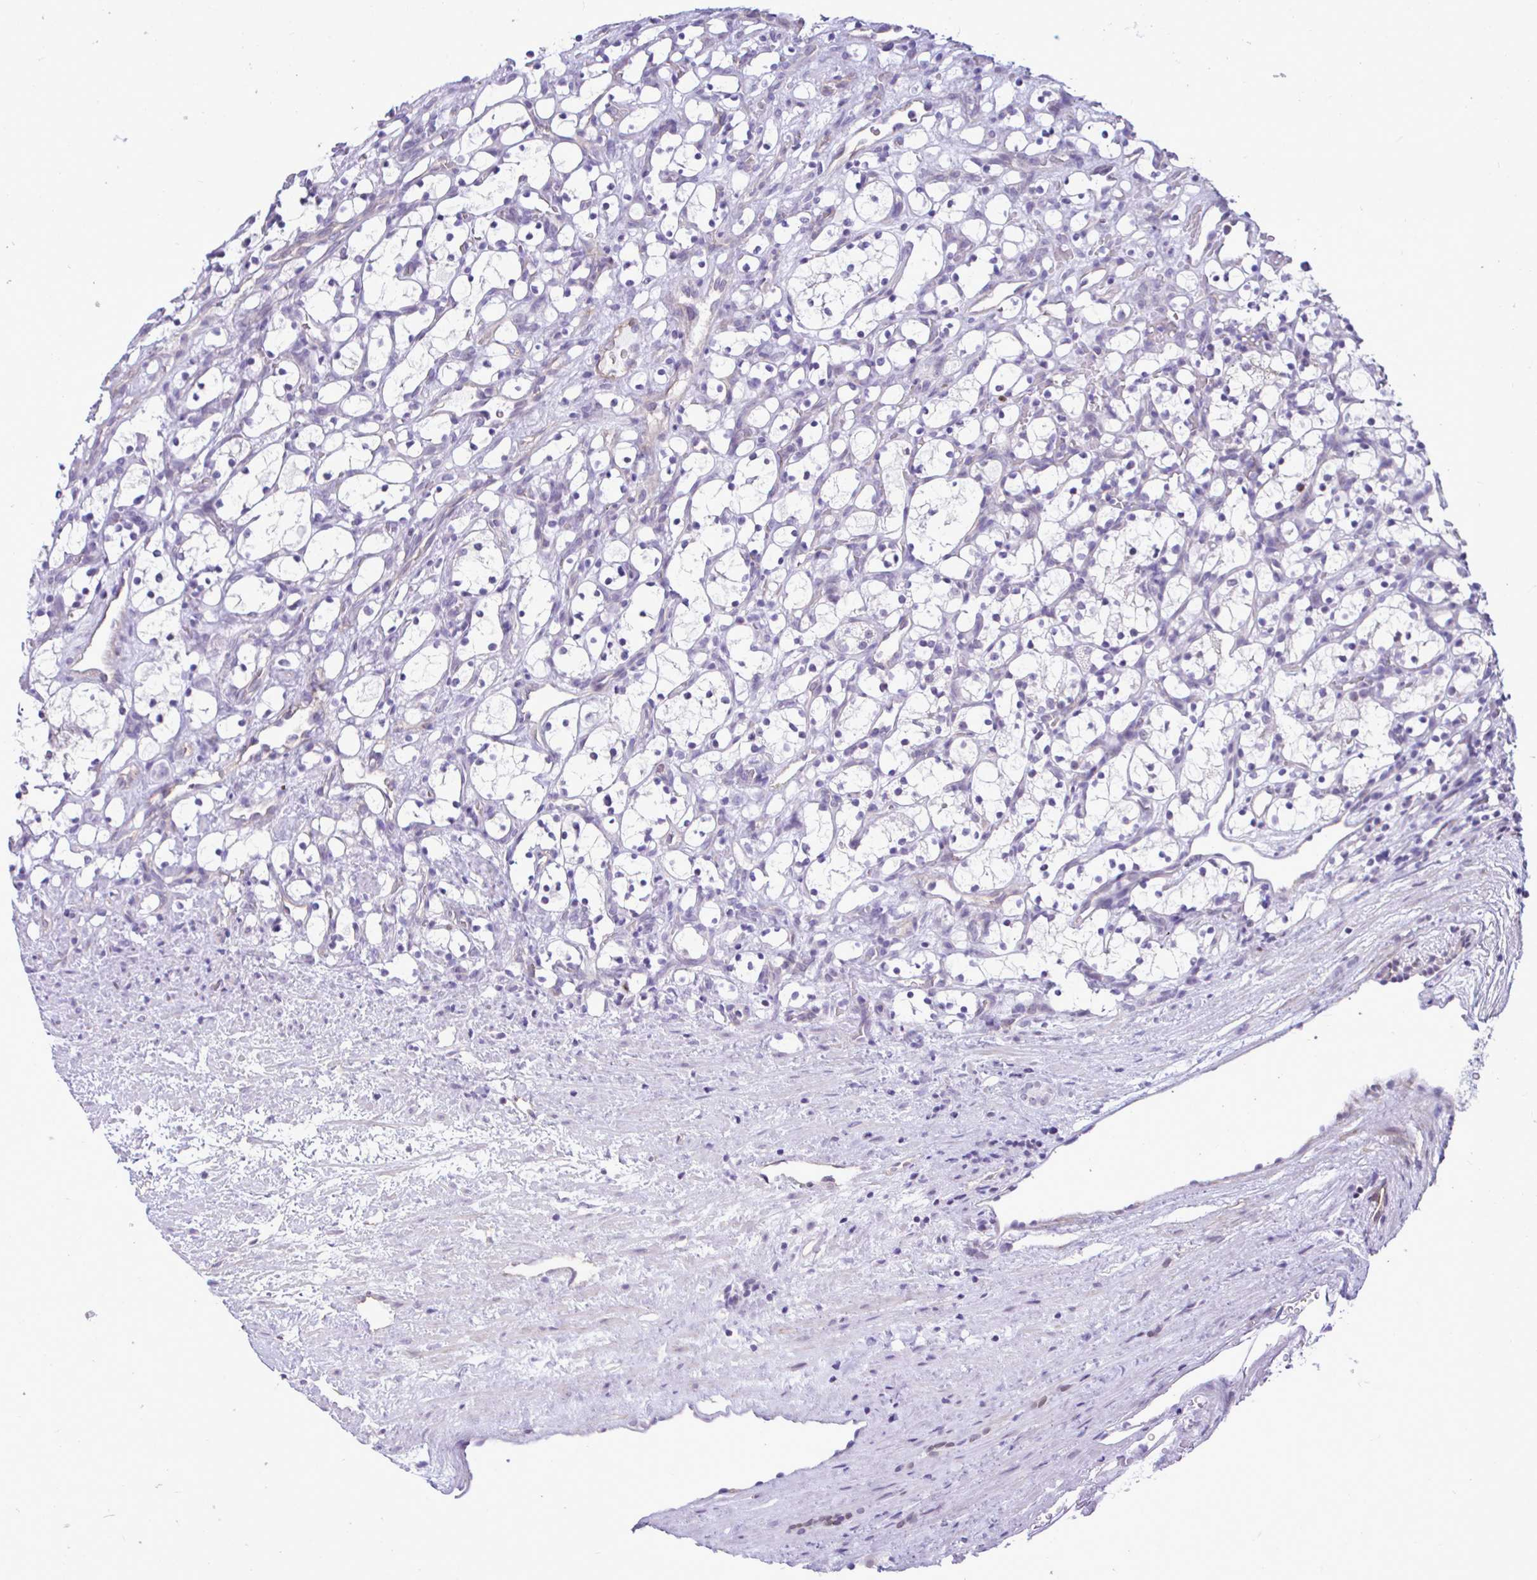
{"staining": {"intensity": "negative", "quantity": "none", "location": "none"}, "tissue": "renal cancer", "cell_type": "Tumor cells", "image_type": "cancer", "snomed": [{"axis": "morphology", "description": "Adenocarcinoma, NOS"}, {"axis": "topography", "description": "Kidney"}], "caption": "Tumor cells are negative for brown protein staining in renal cancer (adenocarcinoma). Nuclei are stained in blue.", "gene": "SLC25A51", "patient": {"sex": "female", "age": 69}}